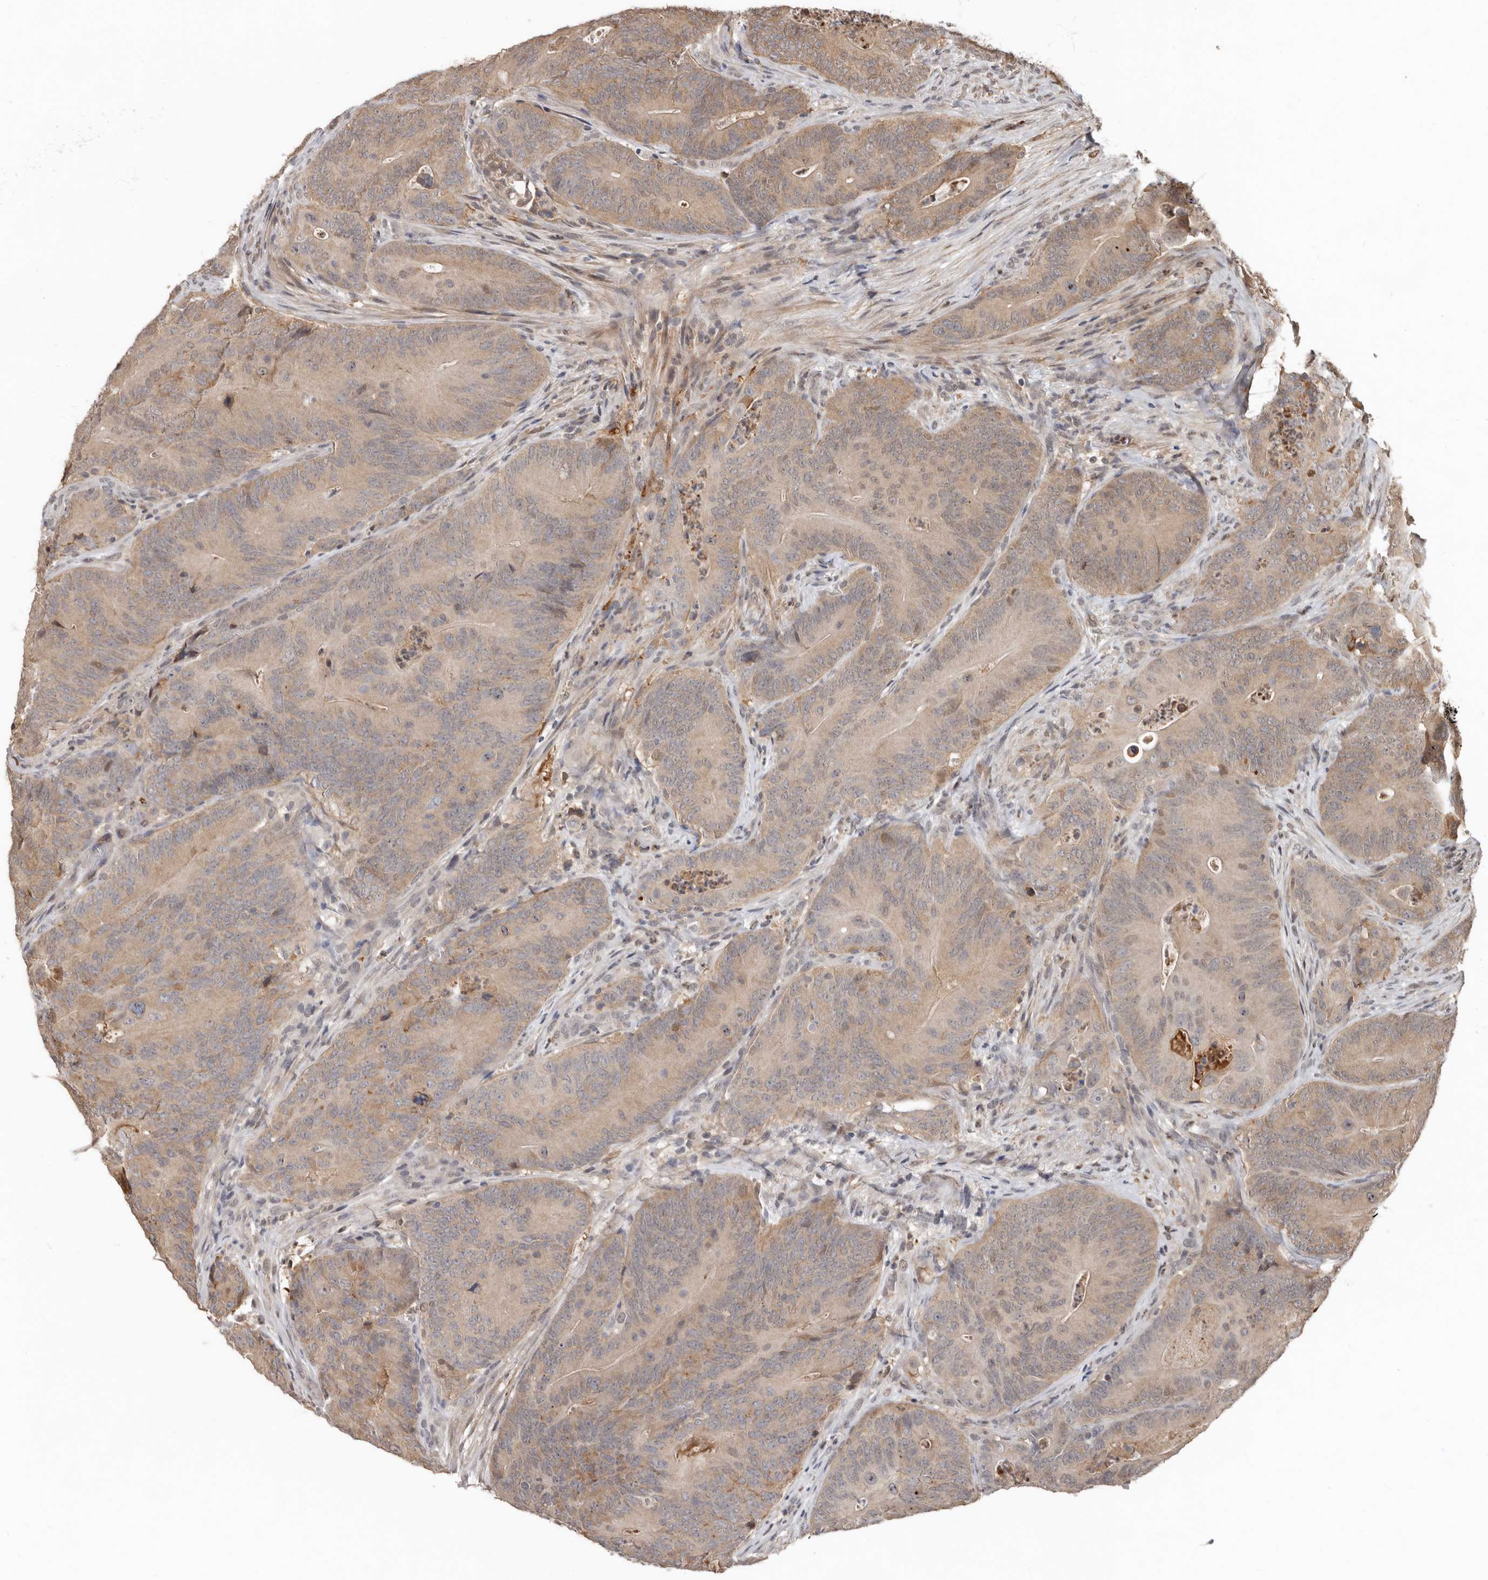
{"staining": {"intensity": "weak", "quantity": ">75%", "location": "cytoplasmic/membranous,nuclear"}, "tissue": "colorectal cancer", "cell_type": "Tumor cells", "image_type": "cancer", "snomed": [{"axis": "morphology", "description": "Normal tissue, NOS"}, {"axis": "topography", "description": "Colon"}], "caption": "Immunohistochemical staining of human colorectal cancer demonstrates low levels of weak cytoplasmic/membranous and nuclear protein staining in about >75% of tumor cells. (brown staining indicates protein expression, while blue staining denotes nuclei).", "gene": "LRGUK", "patient": {"sex": "female", "age": 82}}